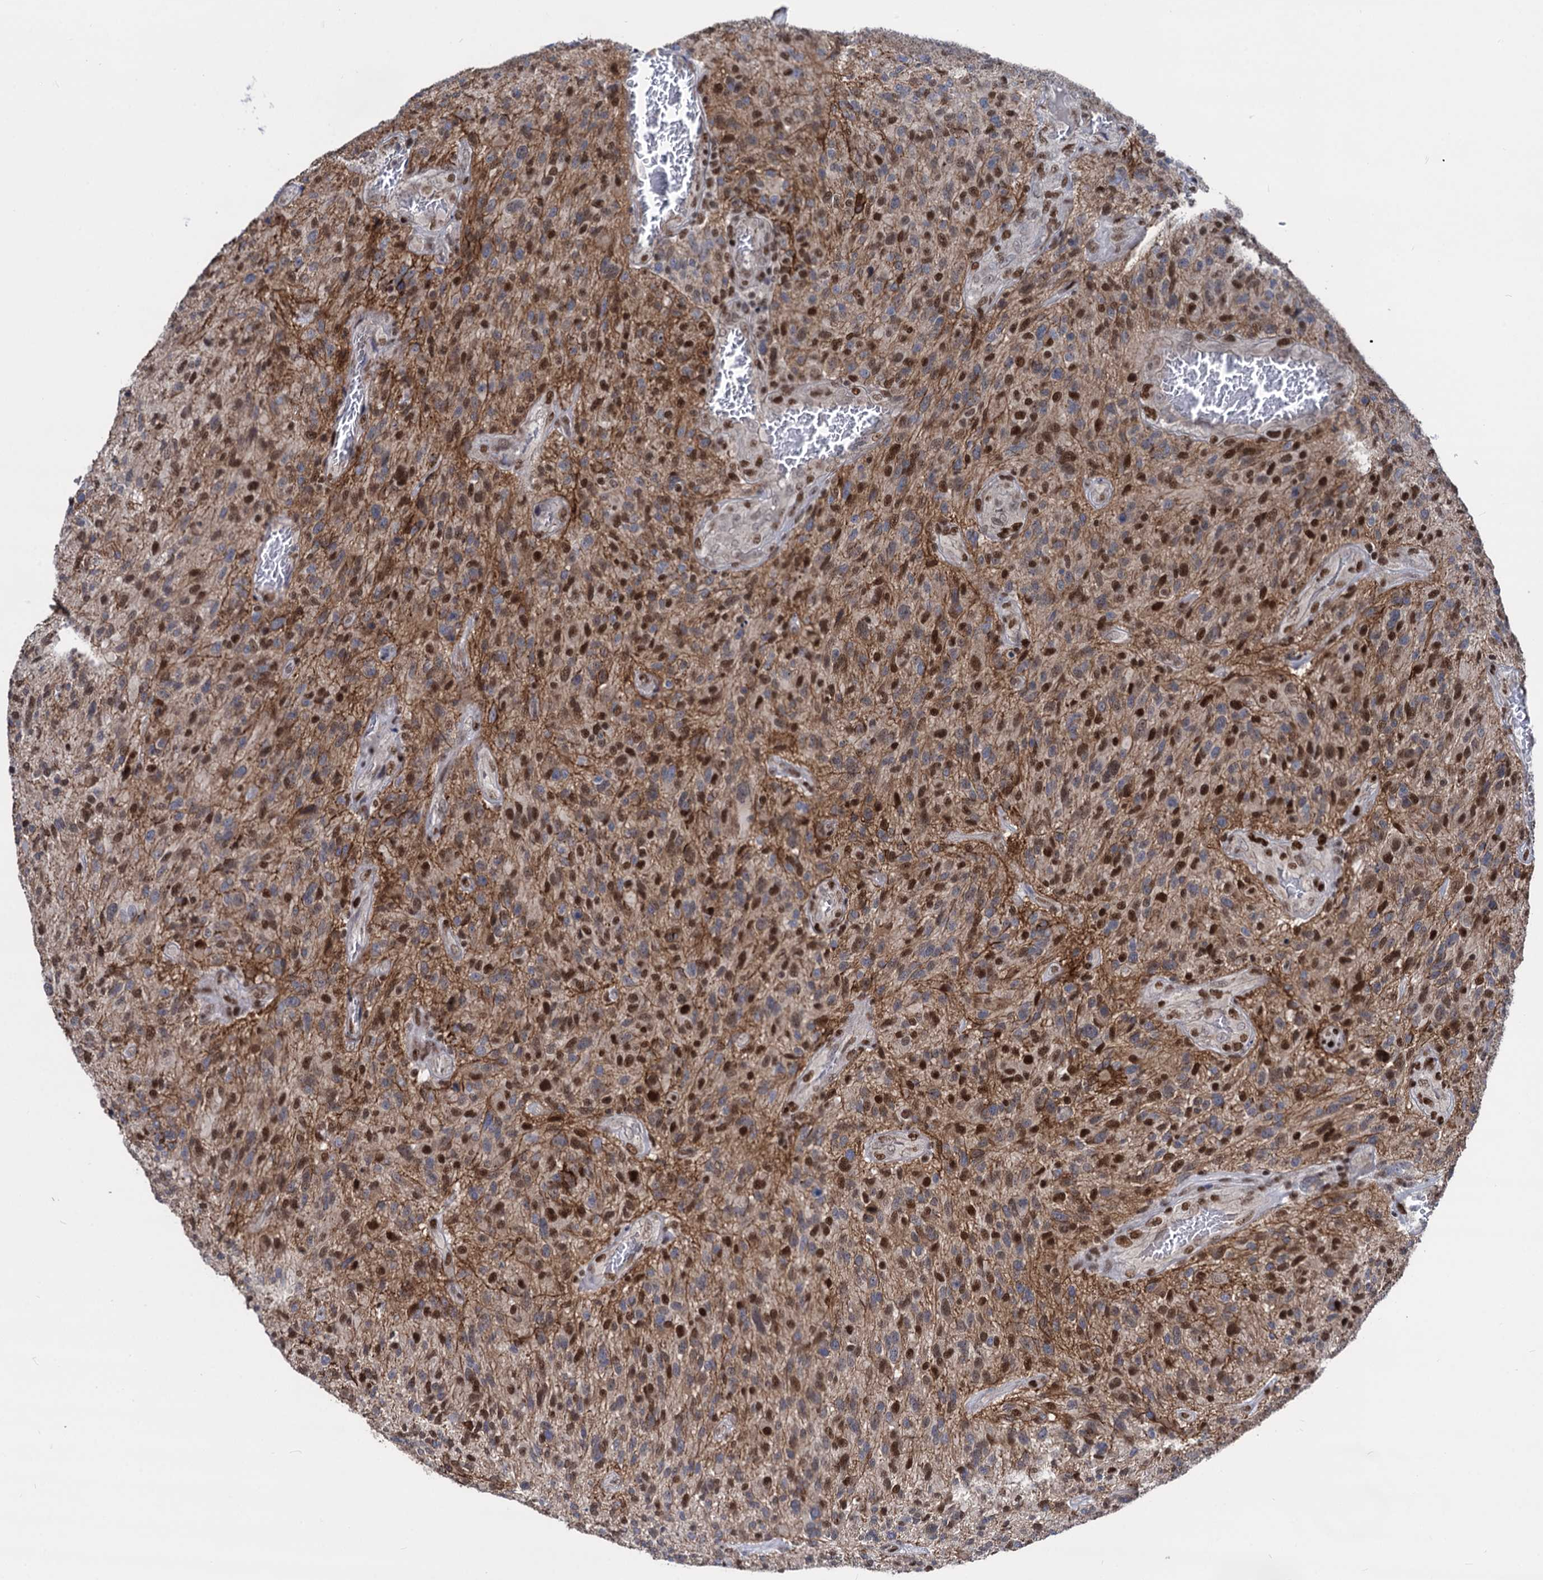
{"staining": {"intensity": "moderate", "quantity": "<25%", "location": "nuclear"}, "tissue": "glioma", "cell_type": "Tumor cells", "image_type": "cancer", "snomed": [{"axis": "morphology", "description": "Glioma, malignant, High grade"}, {"axis": "topography", "description": "Brain"}], "caption": "Protein expression analysis of human glioma reveals moderate nuclear positivity in about <25% of tumor cells.", "gene": "GALNT11", "patient": {"sex": "male", "age": 47}}